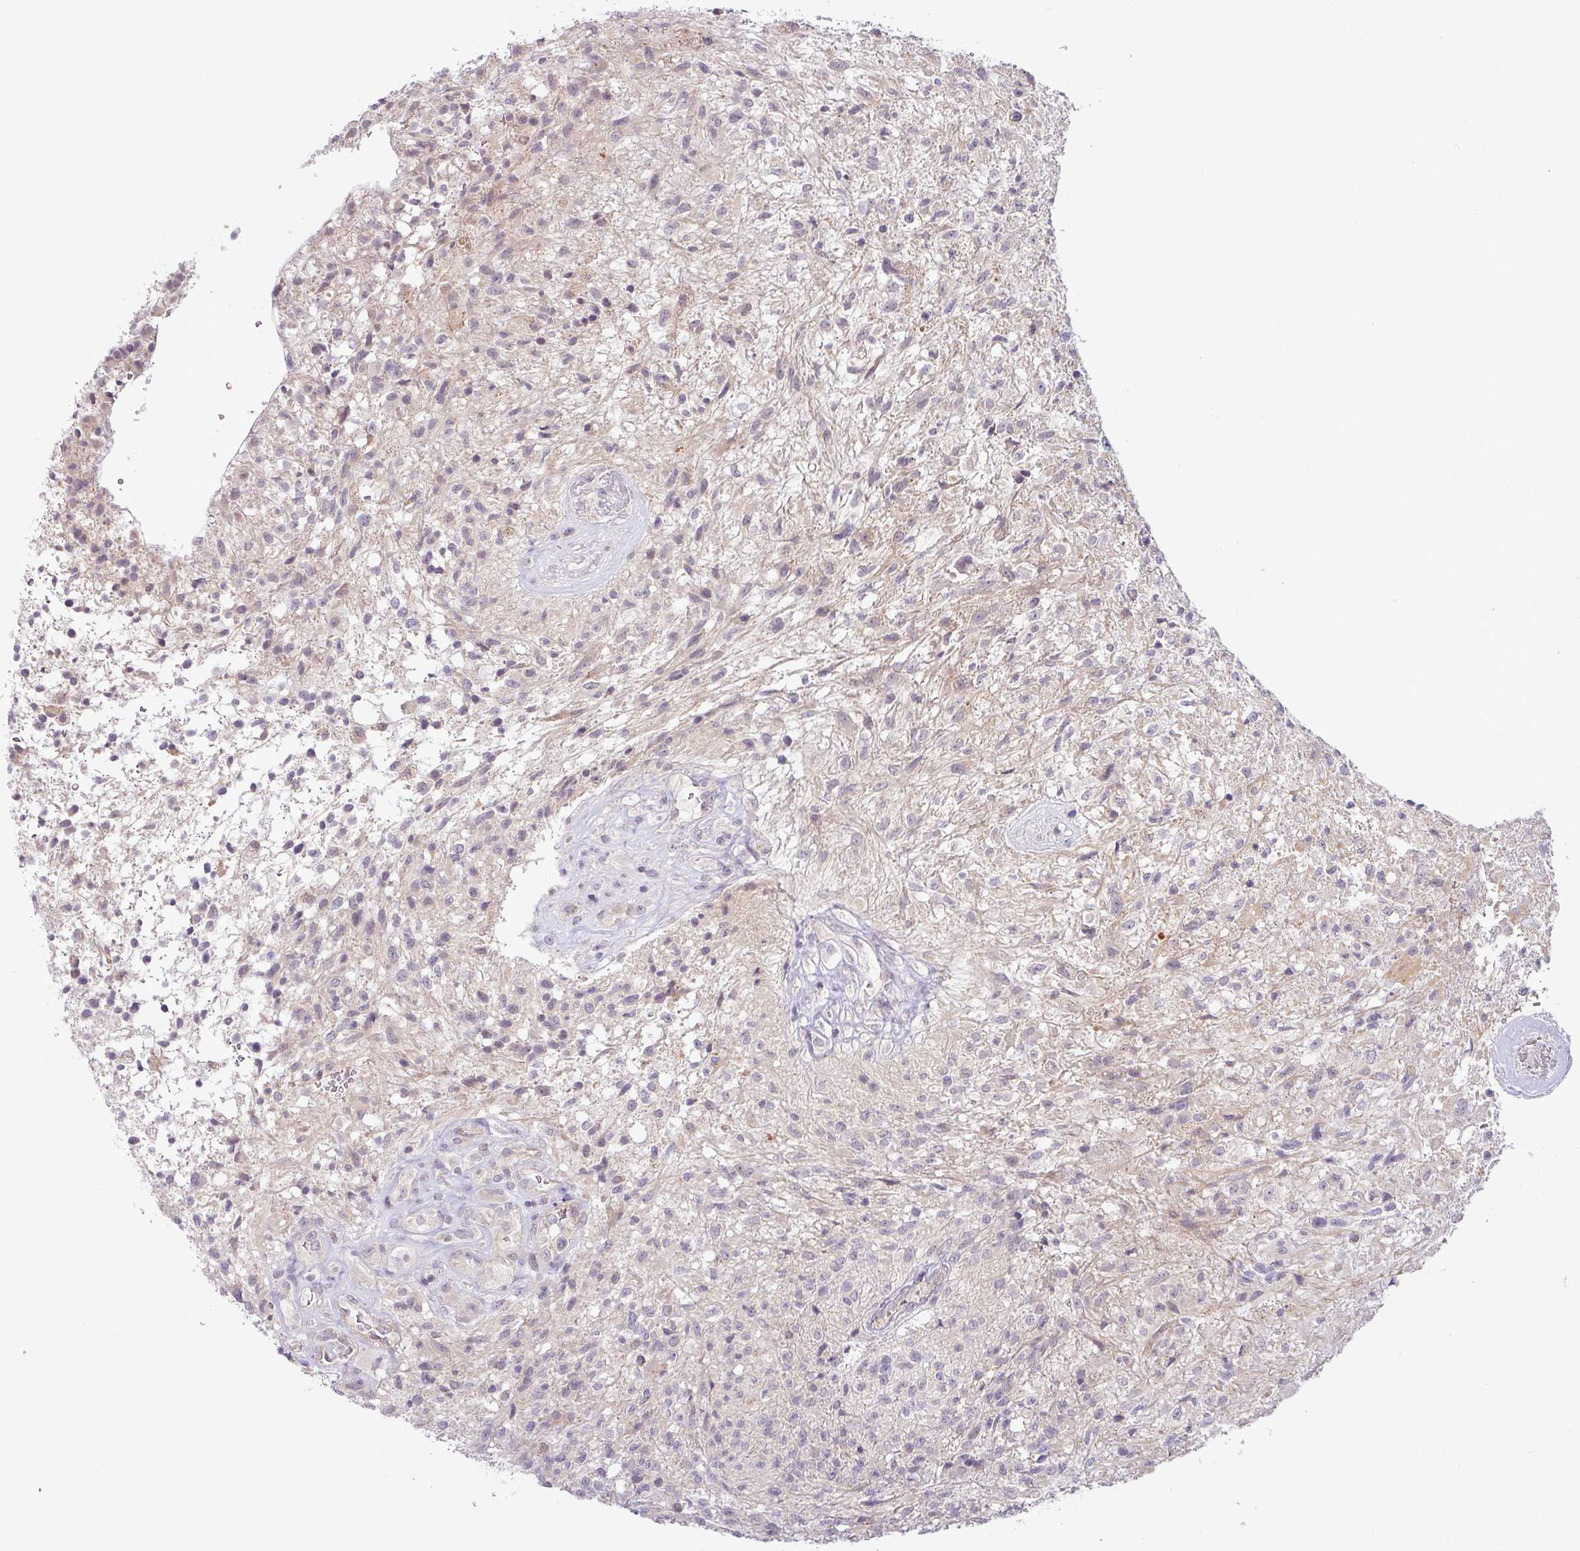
{"staining": {"intensity": "negative", "quantity": "none", "location": "none"}, "tissue": "glioma", "cell_type": "Tumor cells", "image_type": "cancer", "snomed": [{"axis": "morphology", "description": "Glioma, malignant, High grade"}, {"axis": "topography", "description": "Brain"}], "caption": "High magnification brightfield microscopy of high-grade glioma (malignant) stained with DAB (3,3'-diaminobenzidine) (brown) and counterstained with hematoxylin (blue): tumor cells show no significant expression.", "gene": "HBEGF", "patient": {"sex": "male", "age": 56}}